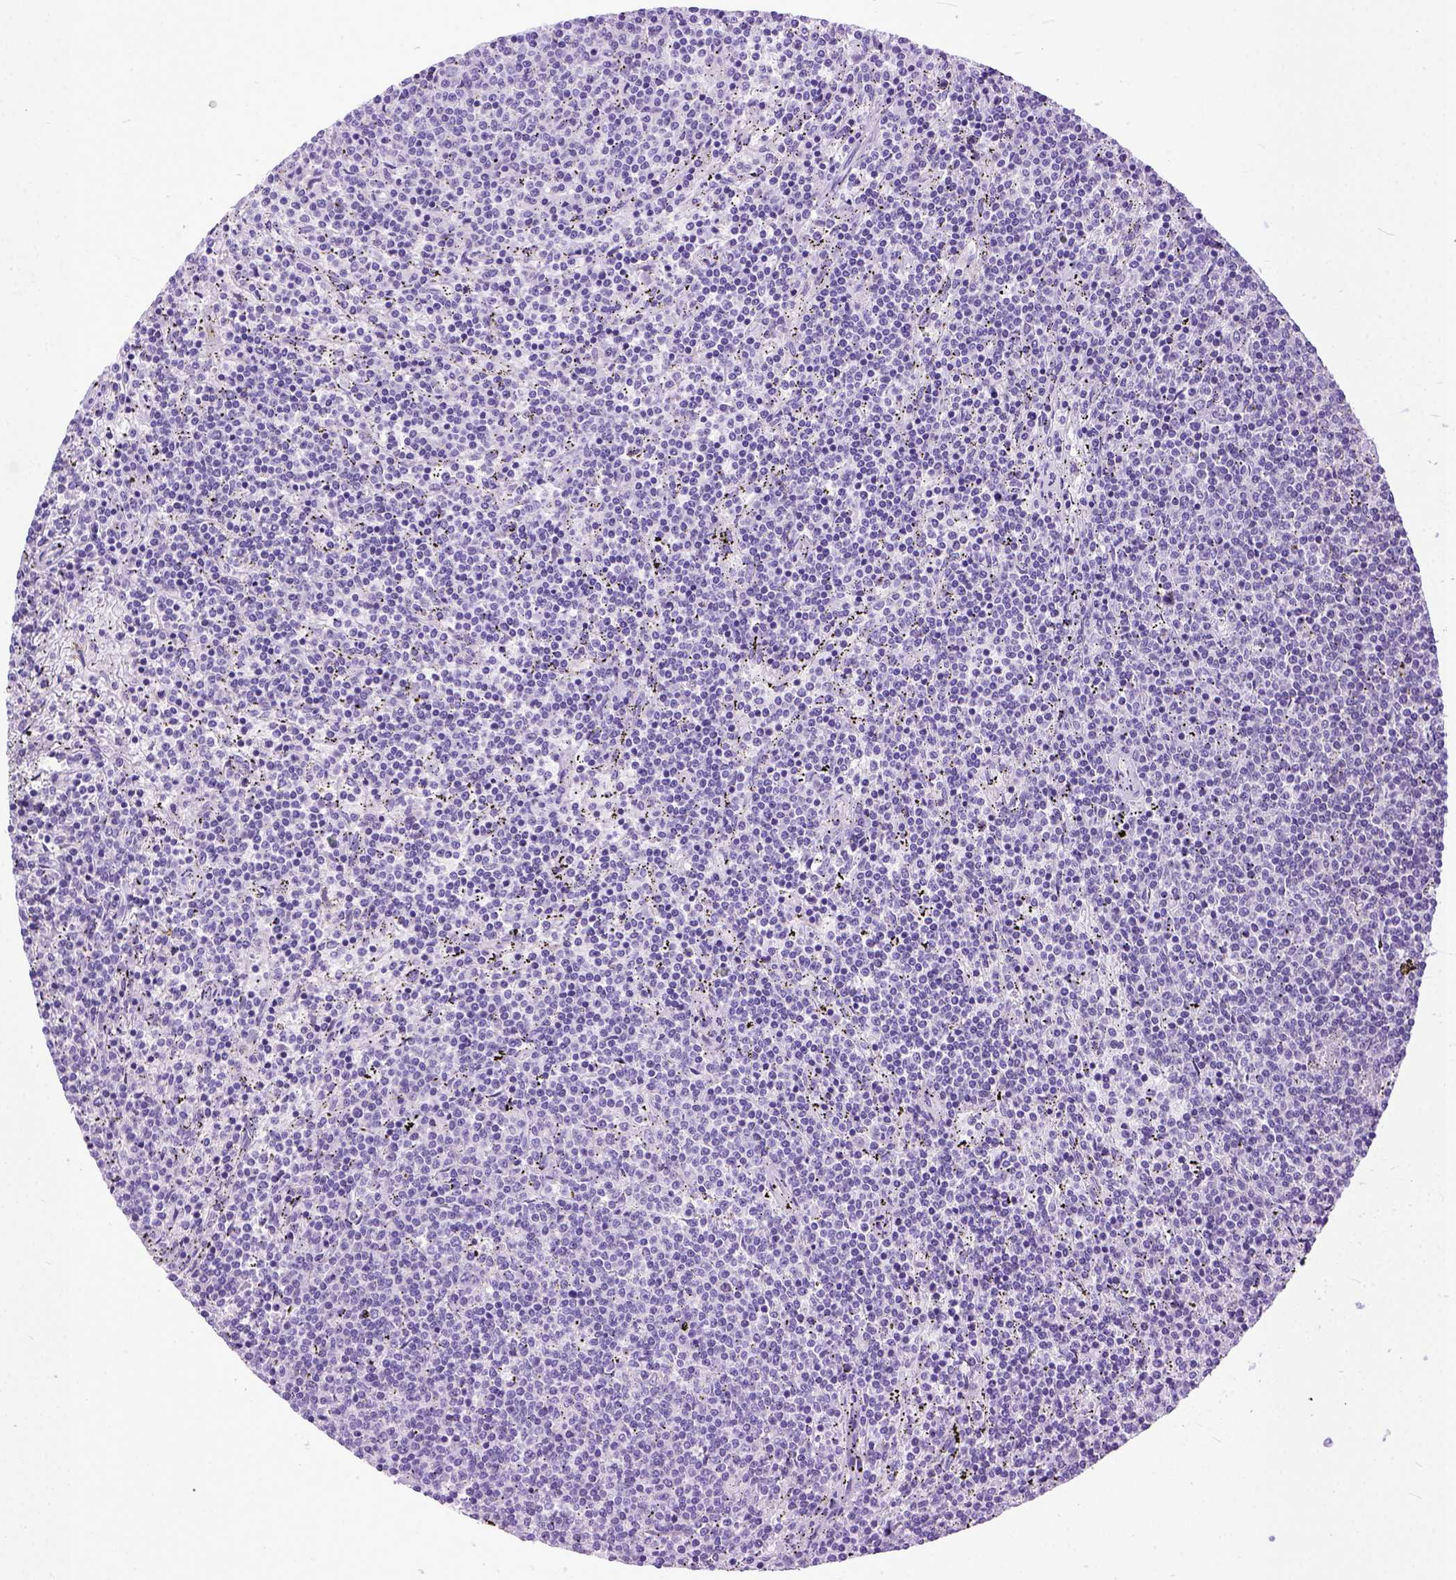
{"staining": {"intensity": "negative", "quantity": "none", "location": "none"}, "tissue": "lymphoma", "cell_type": "Tumor cells", "image_type": "cancer", "snomed": [{"axis": "morphology", "description": "Malignant lymphoma, non-Hodgkin's type, Low grade"}, {"axis": "topography", "description": "Spleen"}], "caption": "A high-resolution image shows immunohistochemistry staining of lymphoma, which exhibits no significant expression in tumor cells.", "gene": "PPL", "patient": {"sex": "female", "age": 50}}